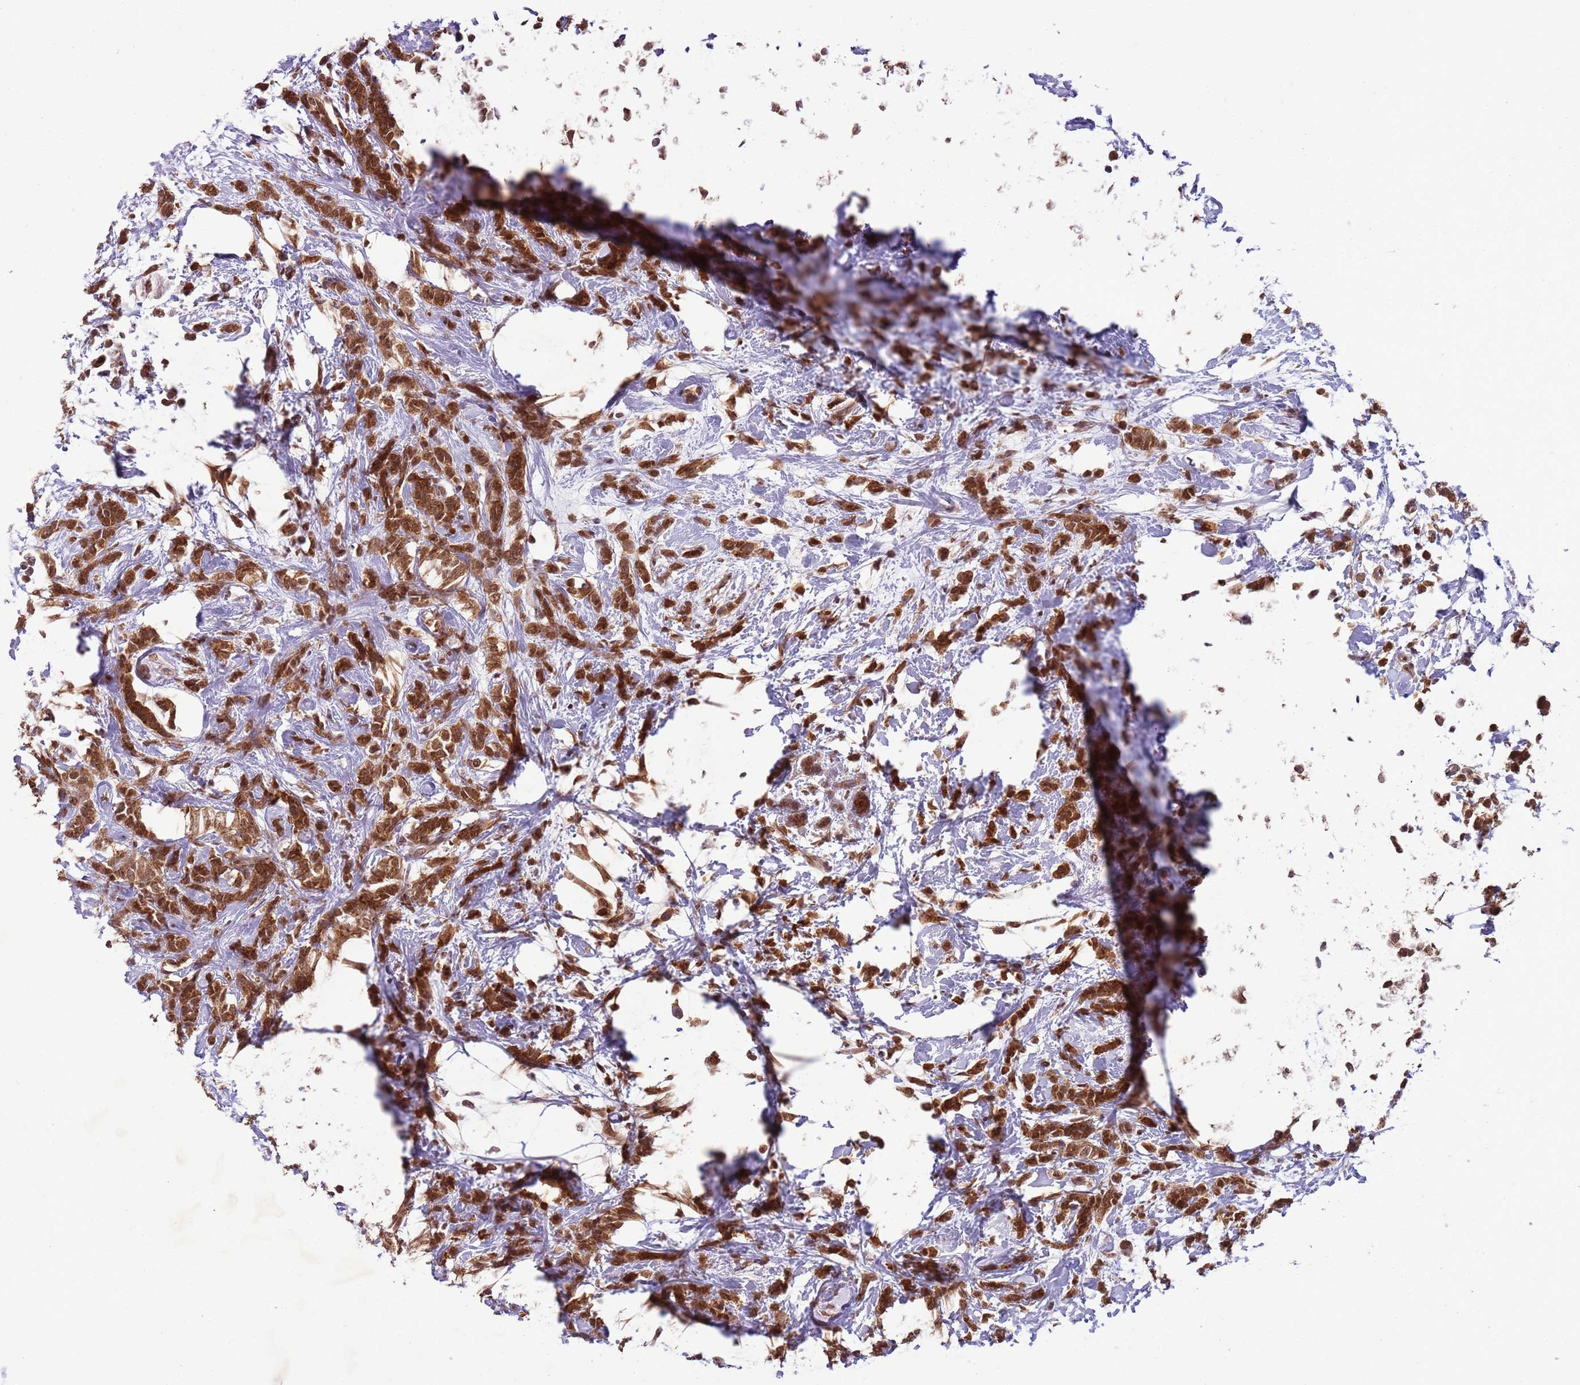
{"staining": {"intensity": "strong", "quantity": ">75%", "location": "cytoplasmic/membranous,nuclear"}, "tissue": "breast cancer", "cell_type": "Tumor cells", "image_type": "cancer", "snomed": [{"axis": "morphology", "description": "Lobular carcinoma"}, {"axis": "topography", "description": "Breast"}], "caption": "Protein analysis of breast cancer (lobular carcinoma) tissue displays strong cytoplasmic/membranous and nuclear expression in approximately >75% of tumor cells.", "gene": "FAM120AOS", "patient": {"sex": "female", "age": 58}}